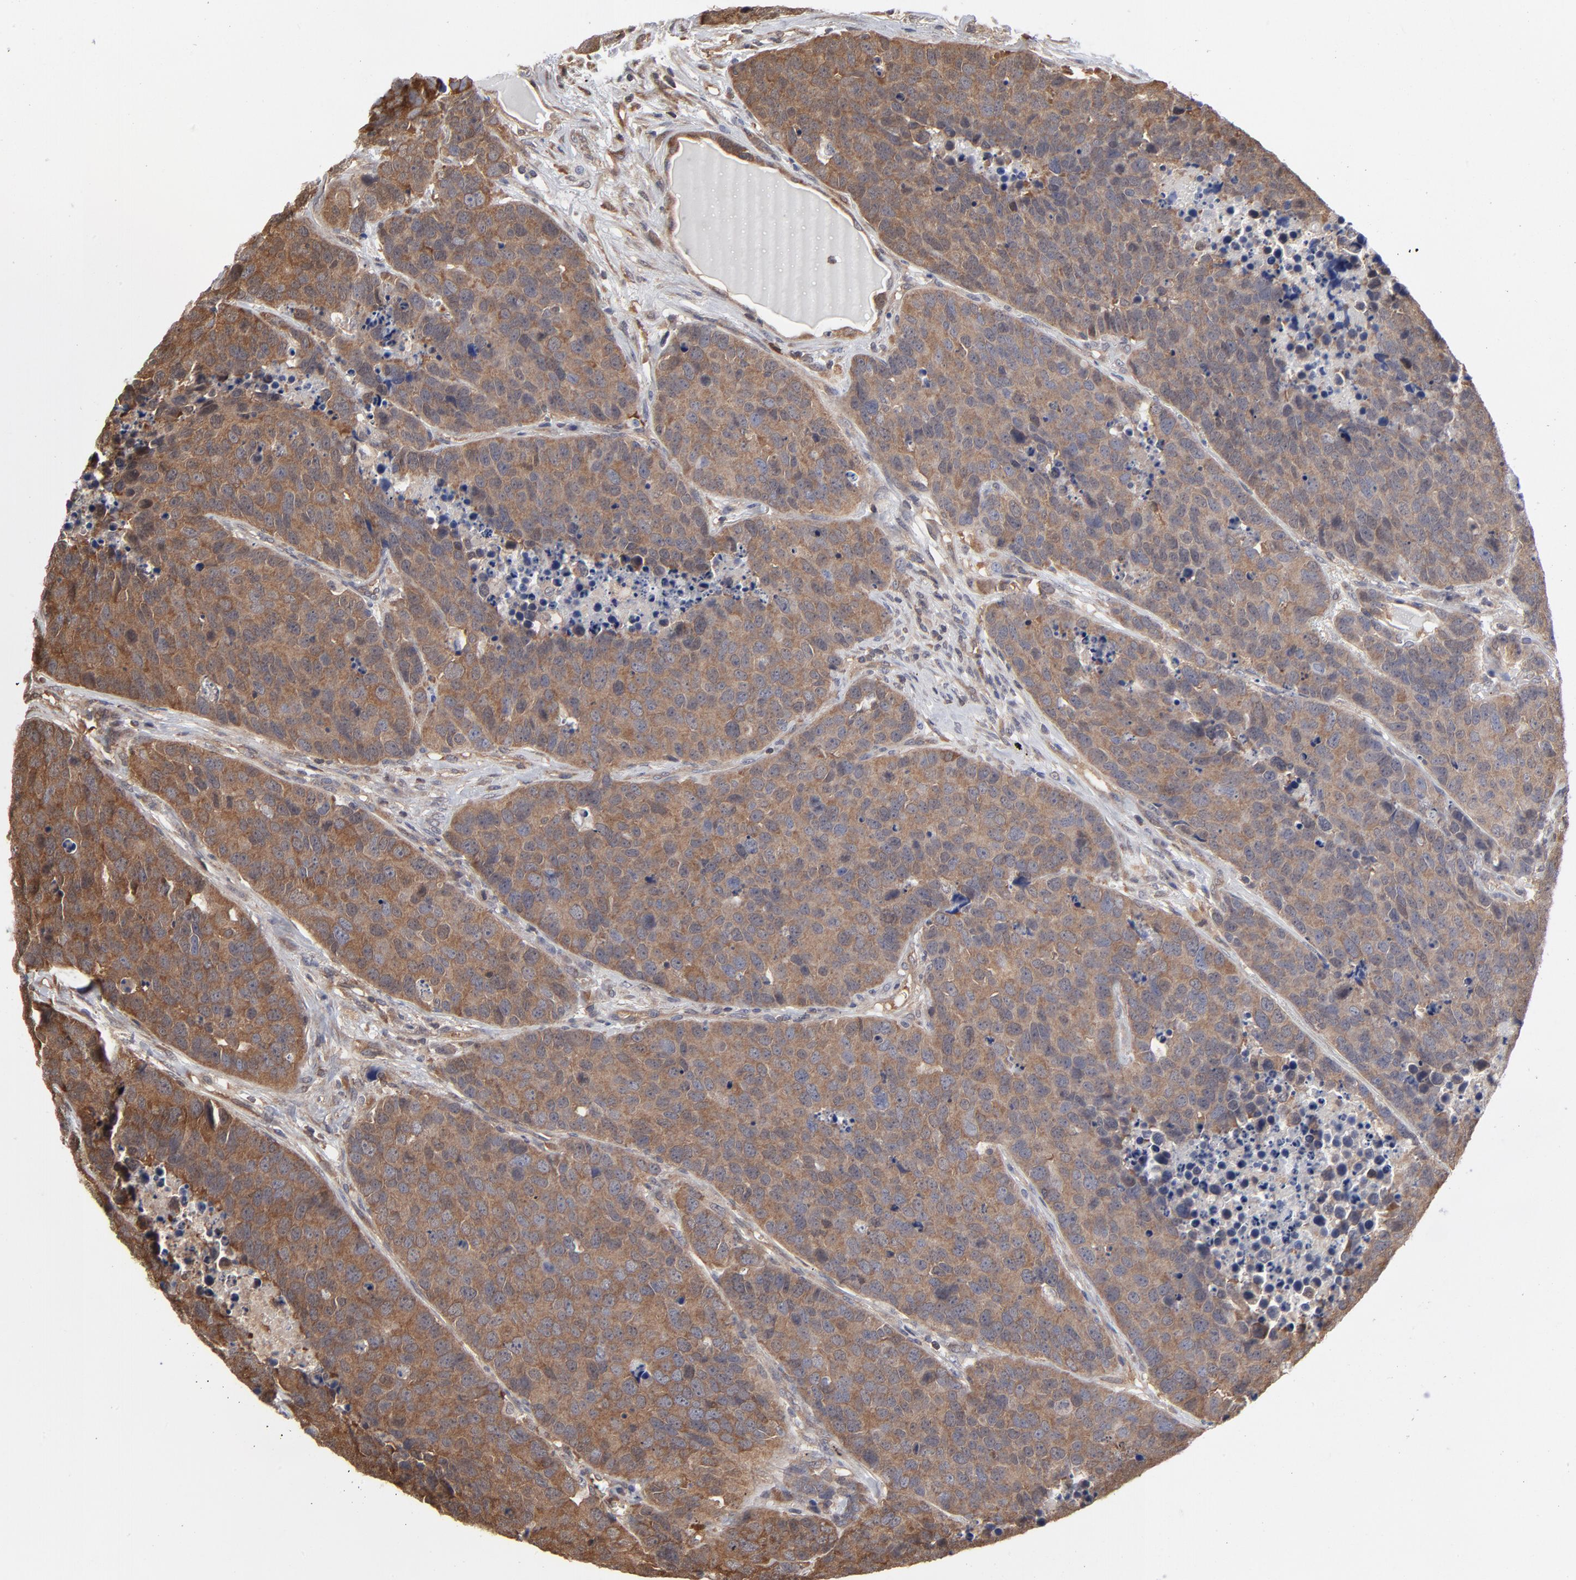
{"staining": {"intensity": "moderate", "quantity": ">75%", "location": "cytoplasmic/membranous"}, "tissue": "carcinoid", "cell_type": "Tumor cells", "image_type": "cancer", "snomed": [{"axis": "morphology", "description": "Carcinoid, malignant, NOS"}, {"axis": "topography", "description": "Lung"}], "caption": "DAB (3,3'-diaminobenzidine) immunohistochemical staining of carcinoid exhibits moderate cytoplasmic/membranous protein expression in about >75% of tumor cells. (DAB IHC with brightfield microscopy, high magnification).", "gene": "MAP2K1", "patient": {"sex": "male", "age": 60}}